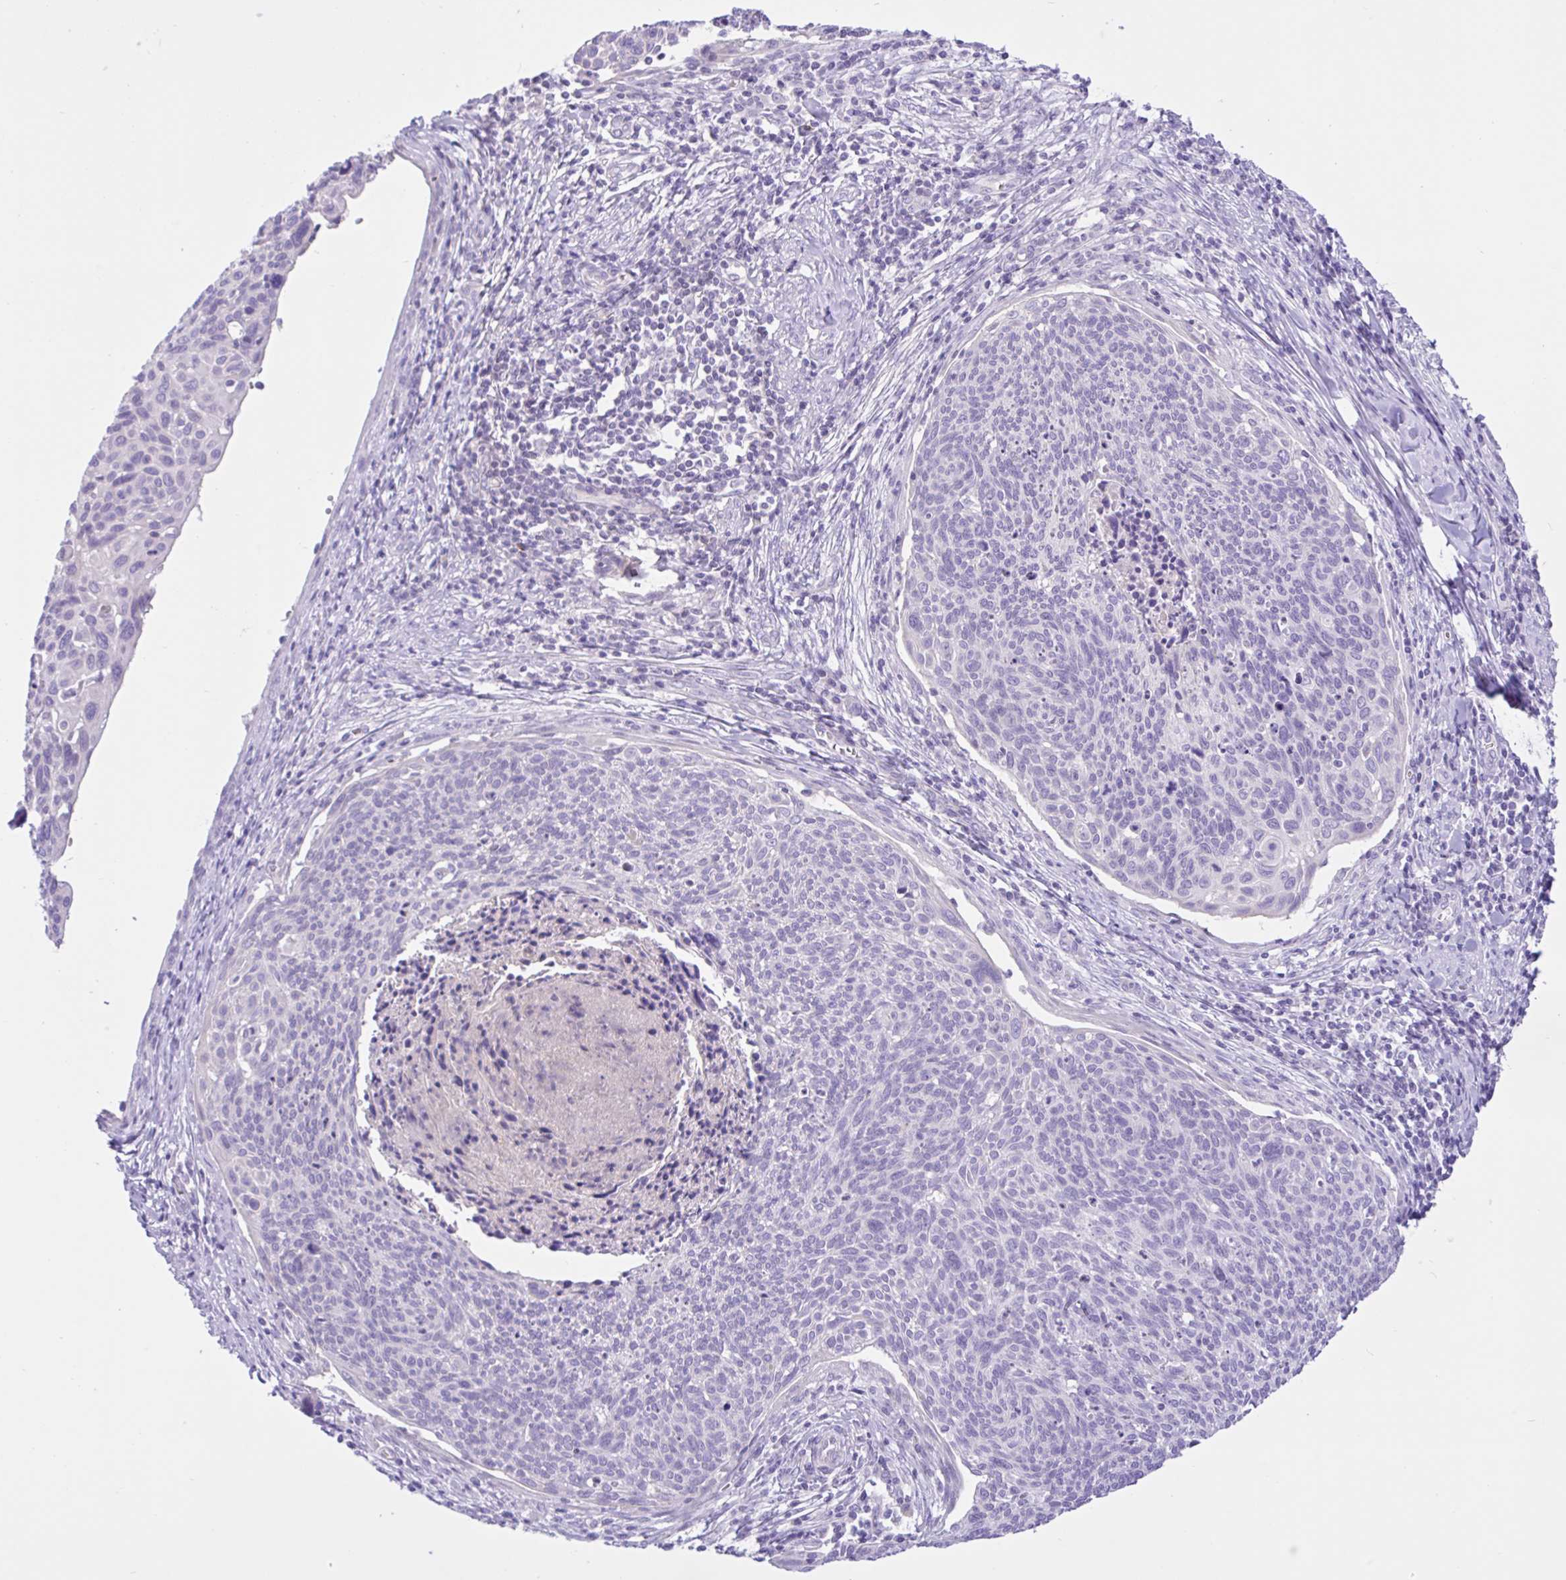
{"staining": {"intensity": "negative", "quantity": "none", "location": "none"}, "tissue": "cervical cancer", "cell_type": "Tumor cells", "image_type": "cancer", "snomed": [{"axis": "morphology", "description": "Squamous cell carcinoma, NOS"}, {"axis": "topography", "description": "Cervix"}], "caption": "DAB immunohistochemical staining of cervical squamous cell carcinoma displays no significant staining in tumor cells. (DAB (3,3'-diaminobenzidine) immunohistochemistry (IHC) with hematoxylin counter stain).", "gene": "ZNF101", "patient": {"sex": "female", "age": 49}}